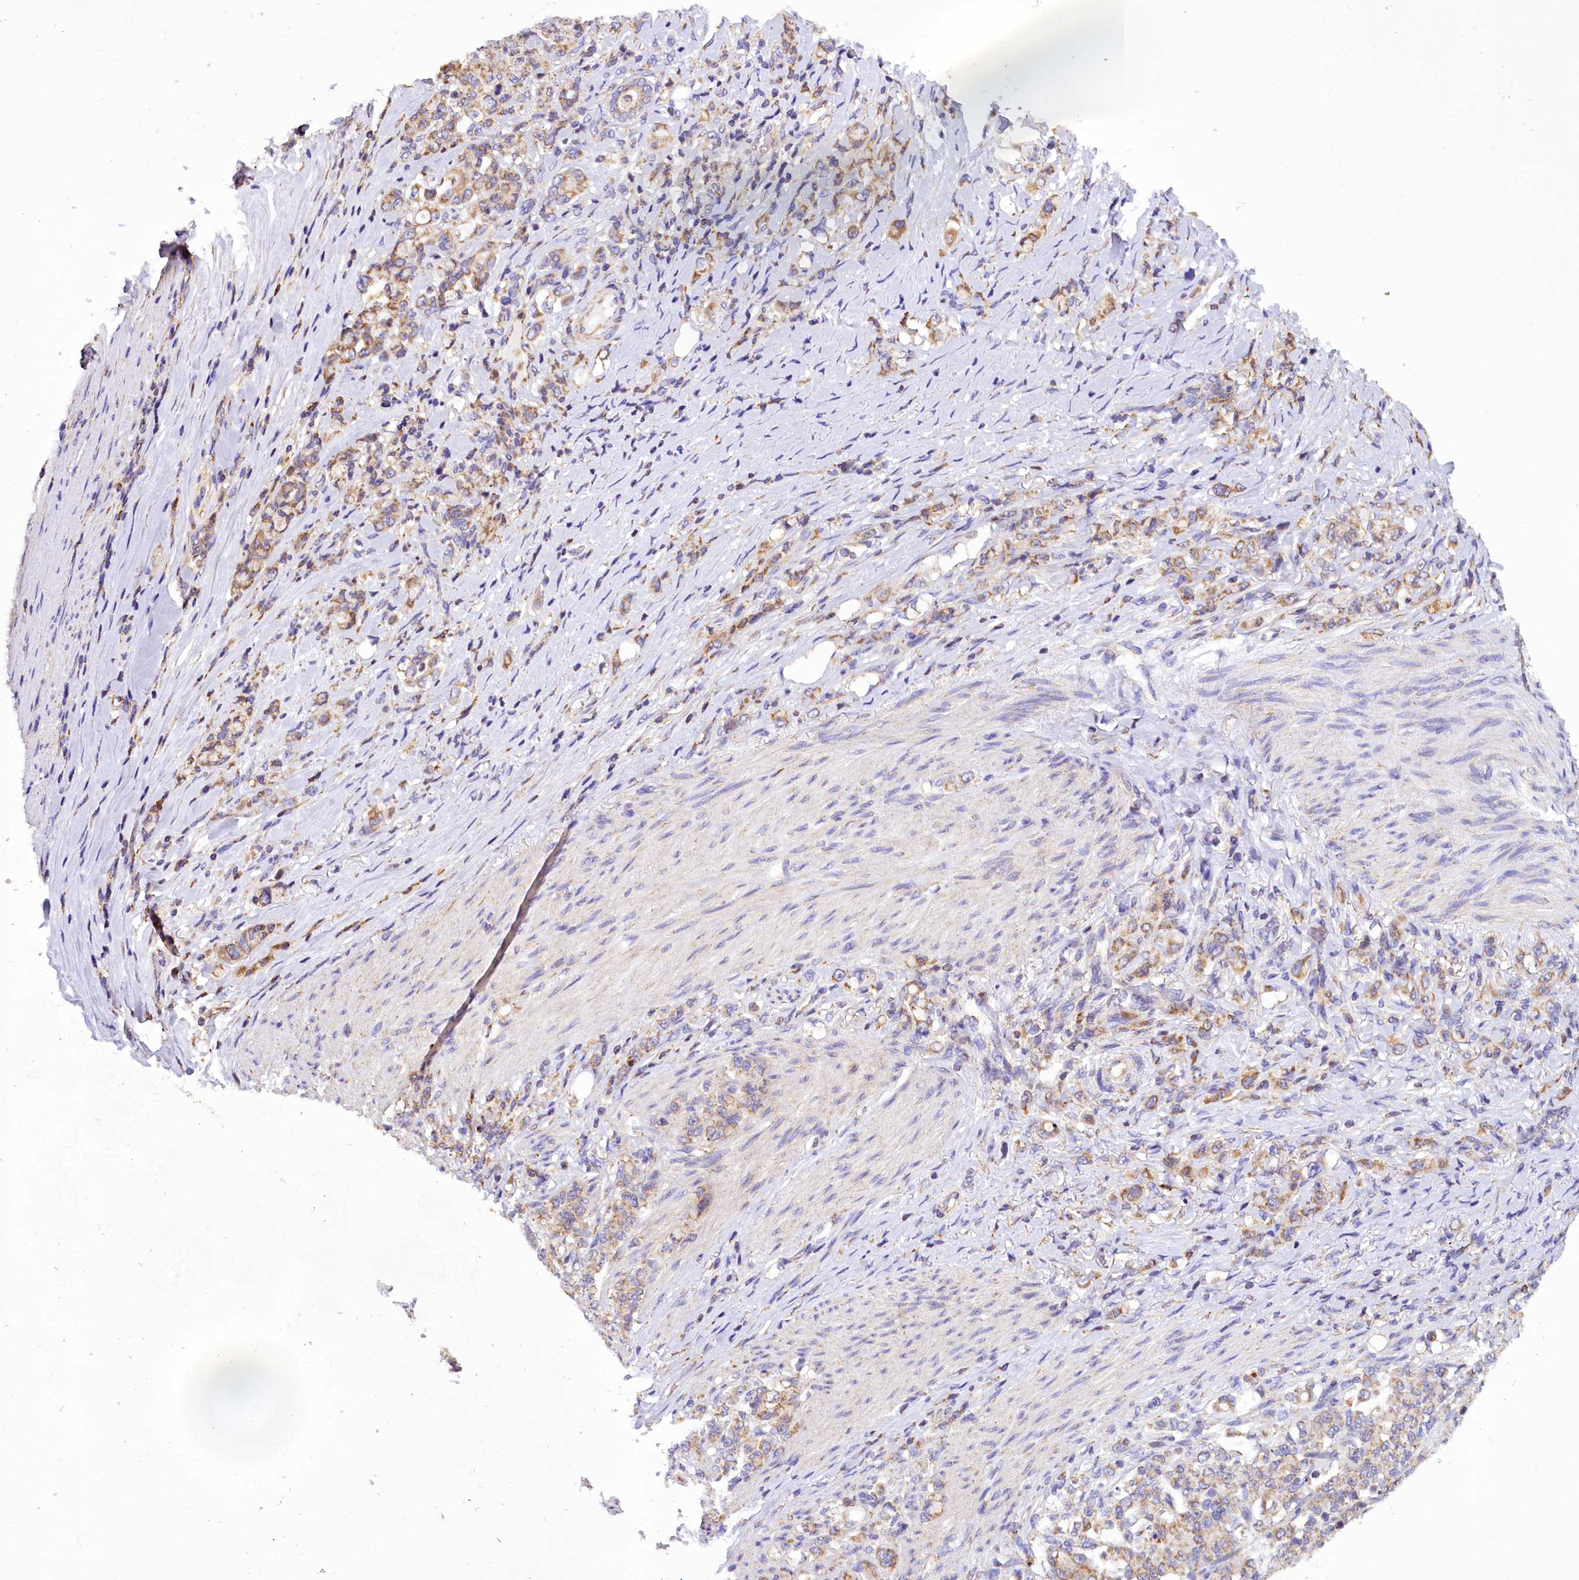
{"staining": {"intensity": "moderate", "quantity": ">75%", "location": "cytoplasmic/membranous"}, "tissue": "stomach cancer", "cell_type": "Tumor cells", "image_type": "cancer", "snomed": [{"axis": "morphology", "description": "Adenocarcinoma, NOS"}, {"axis": "topography", "description": "Stomach"}], "caption": "Human stomach adenocarcinoma stained for a protein (brown) shows moderate cytoplasmic/membranous positive staining in approximately >75% of tumor cells.", "gene": "TASOR2", "patient": {"sex": "female", "age": 79}}